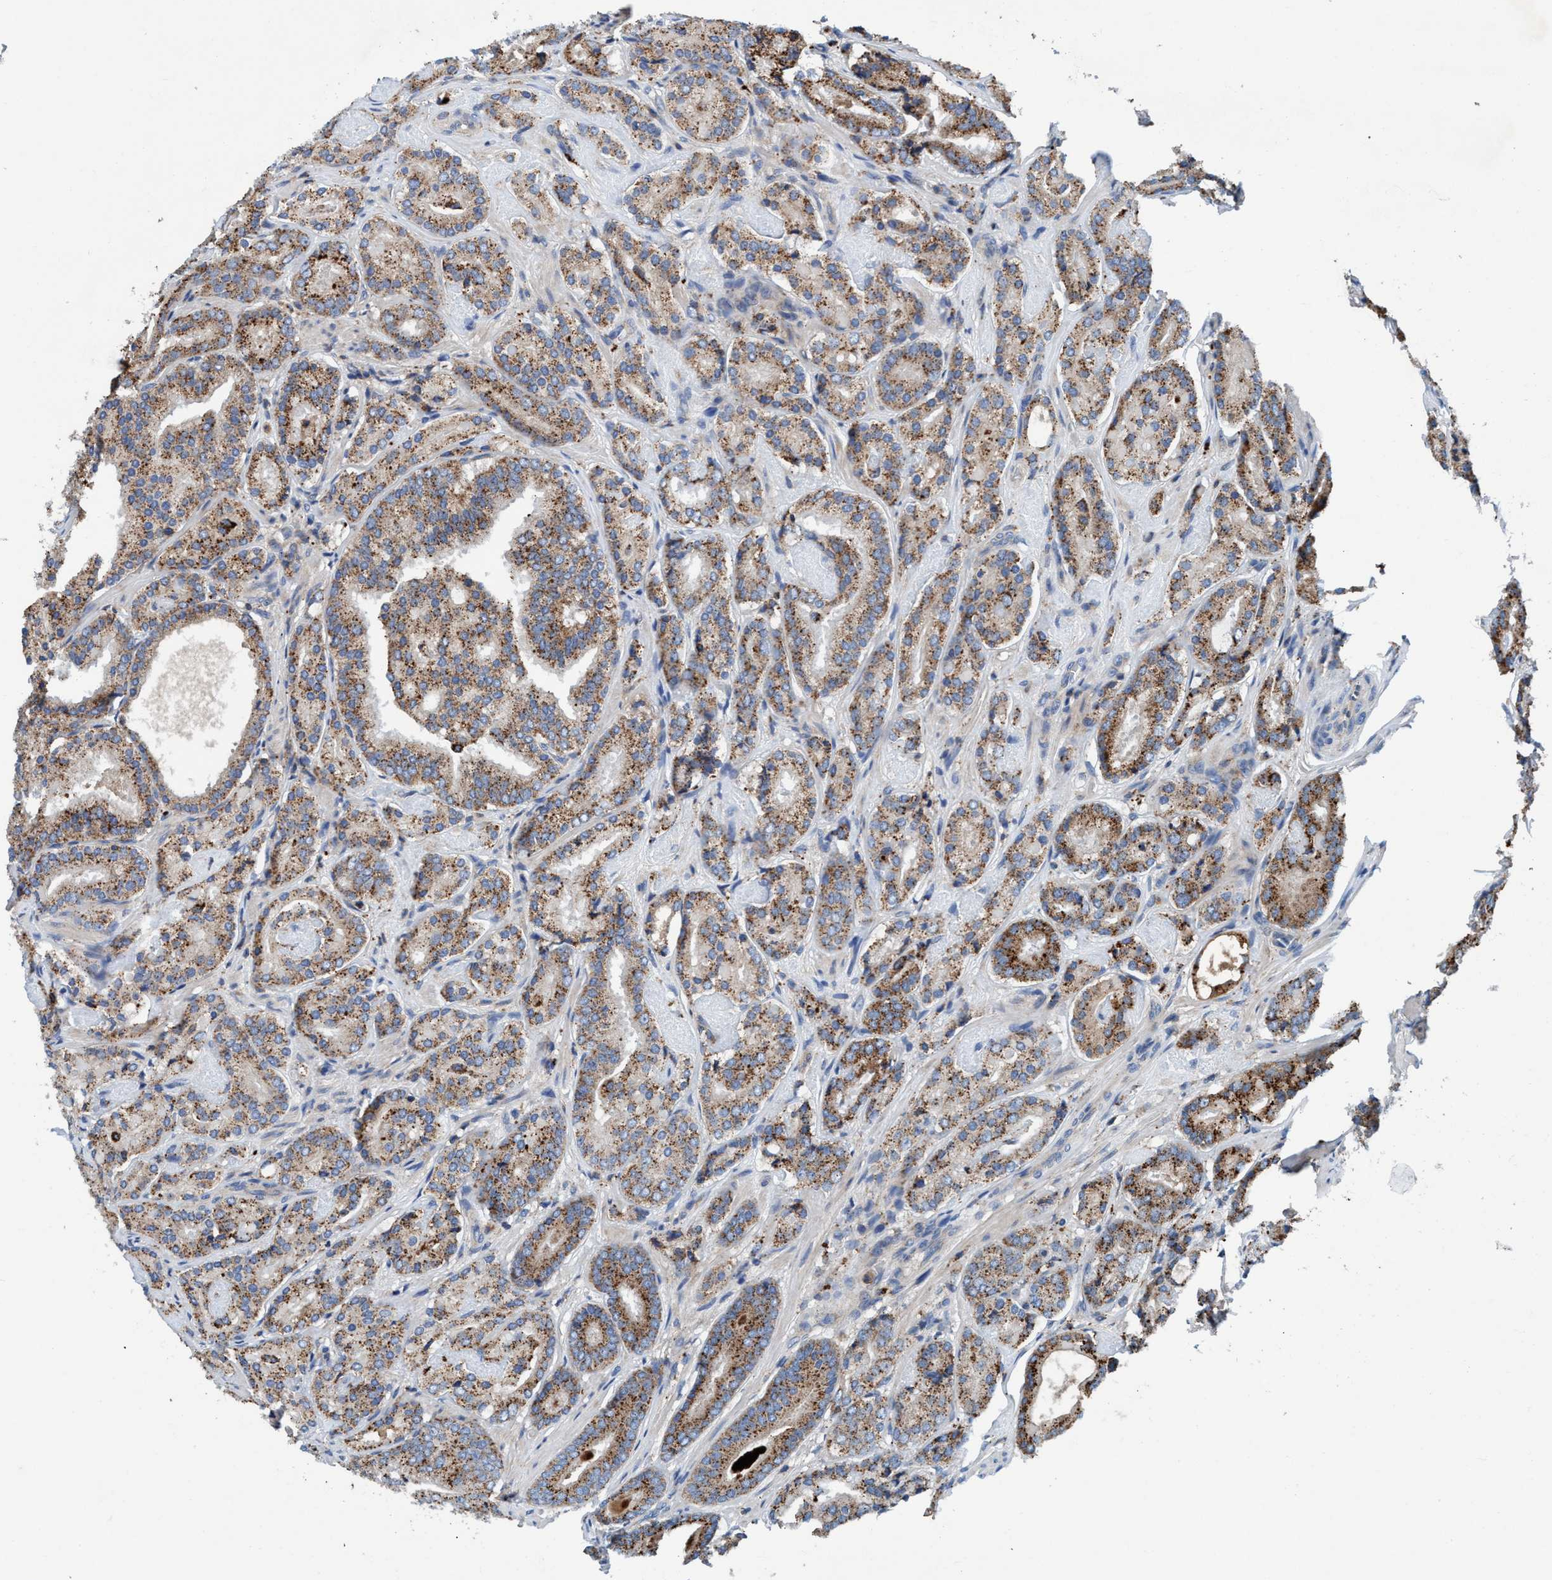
{"staining": {"intensity": "moderate", "quantity": ">75%", "location": "cytoplasmic/membranous"}, "tissue": "prostate cancer", "cell_type": "Tumor cells", "image_type": "cancer", "snomed": [{"axis": "morphology", "description": "Adenocarcinoma, Low grade"}, {"axis": "topography", "description": "Prostate"}], "caption": "Protein expression analysis of low-grade adenocarcinoma (prostate) demonstrates moderate cytoplasmic/membranous expression in approximately >75% of tumor cells. (DAB IHC, brown staining for protein, blue staining for nuclei).", "gene": "ENDOG", "patient": {"sex": "male", "age": 69}}